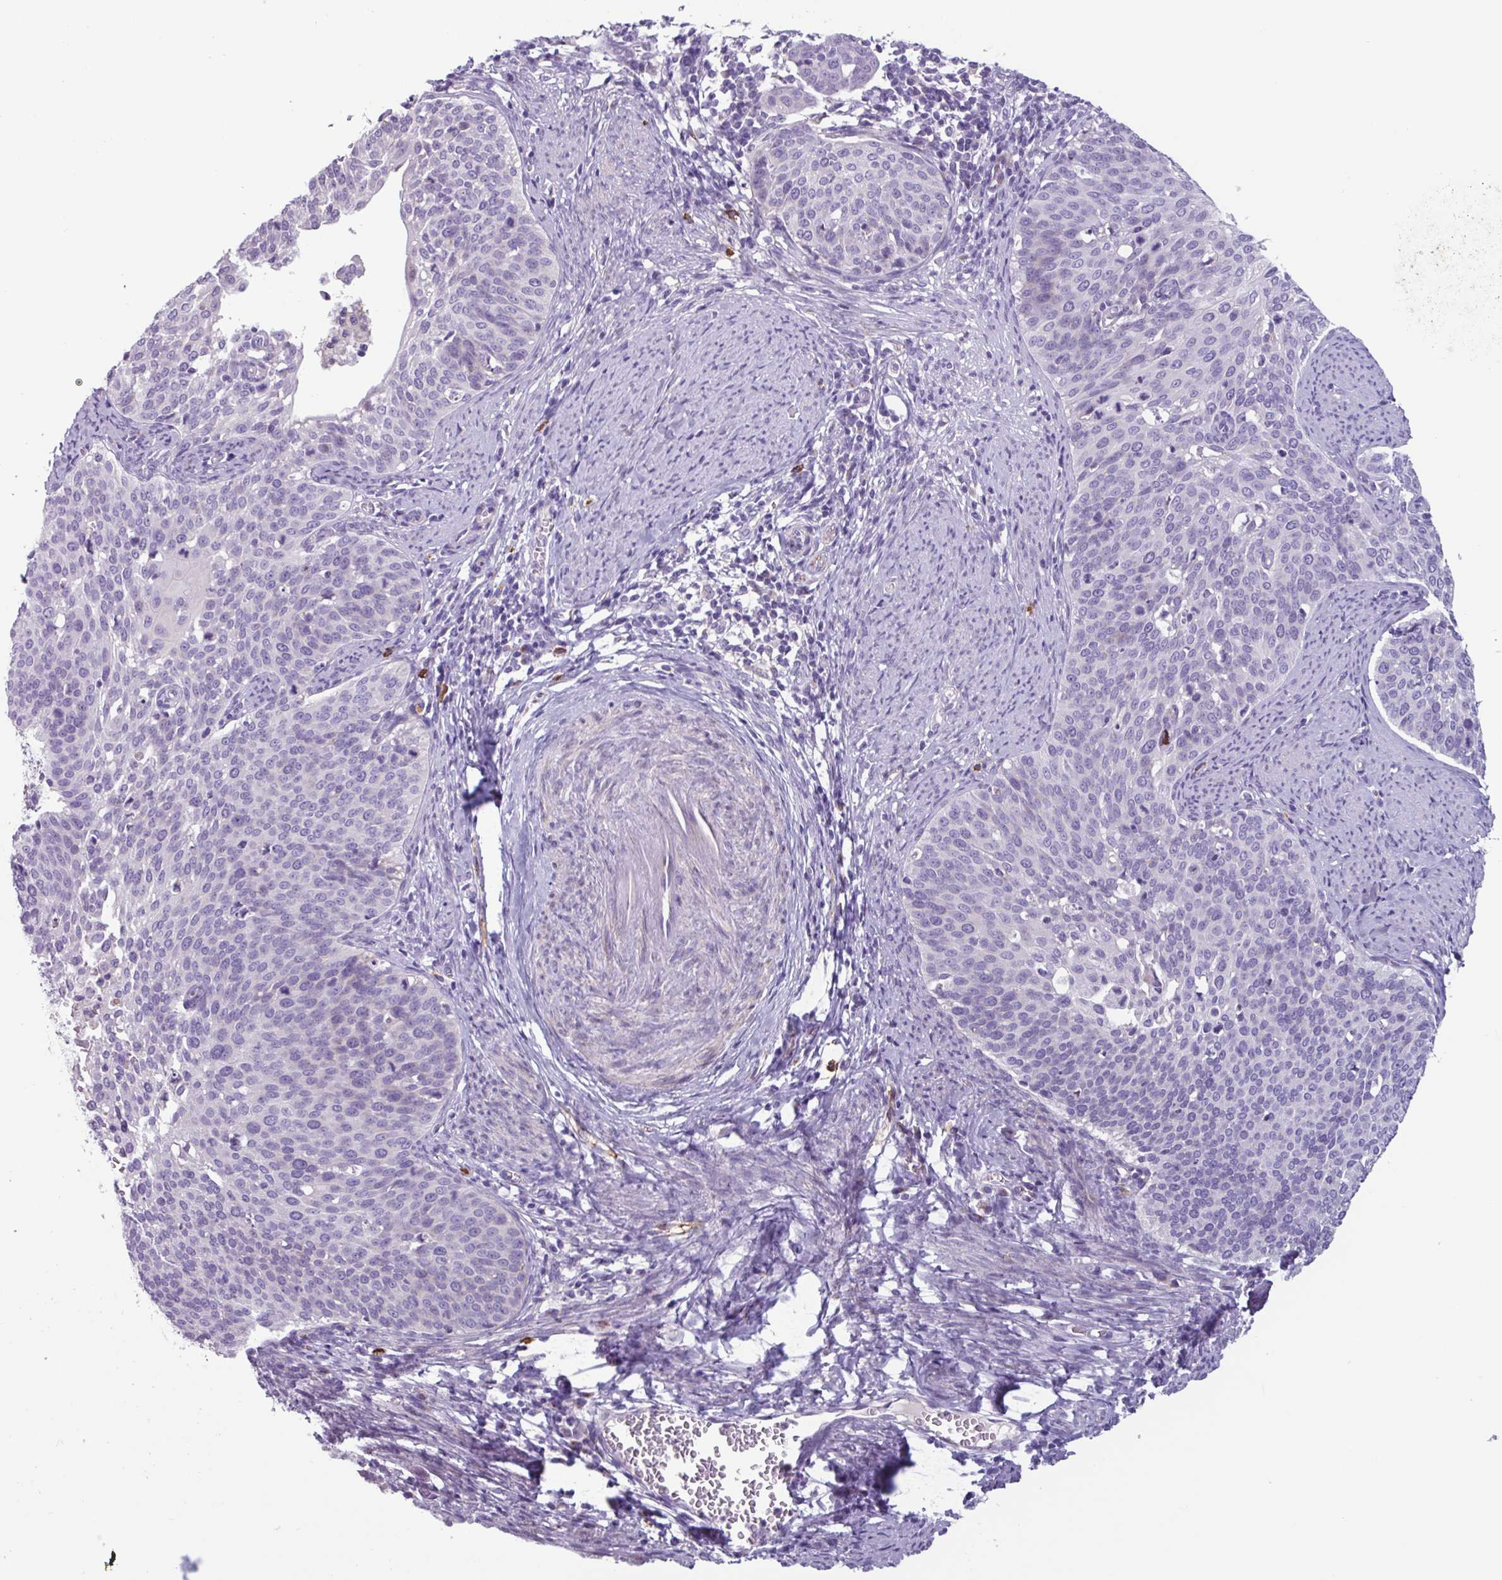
{"staining": {"intensity": "negative", "quantity": "none", "location": "none"}, "tissue": "cervical cancer", "cell_type": "Tumor cells", "image_type": "cancer", "snomed": [{"axis": "morphology", "description": "Squamous cell carcinoma, NOS"}, {"axis": "topography", "description": "Cervix"}], "caption": "Human cervical squamous cell carcinoma stained for a protein using immunohistochemistry reveals no positivity in tumor cells.", "gene": "ADGRE1", "patient": {"sex": "female", "age": 44}}